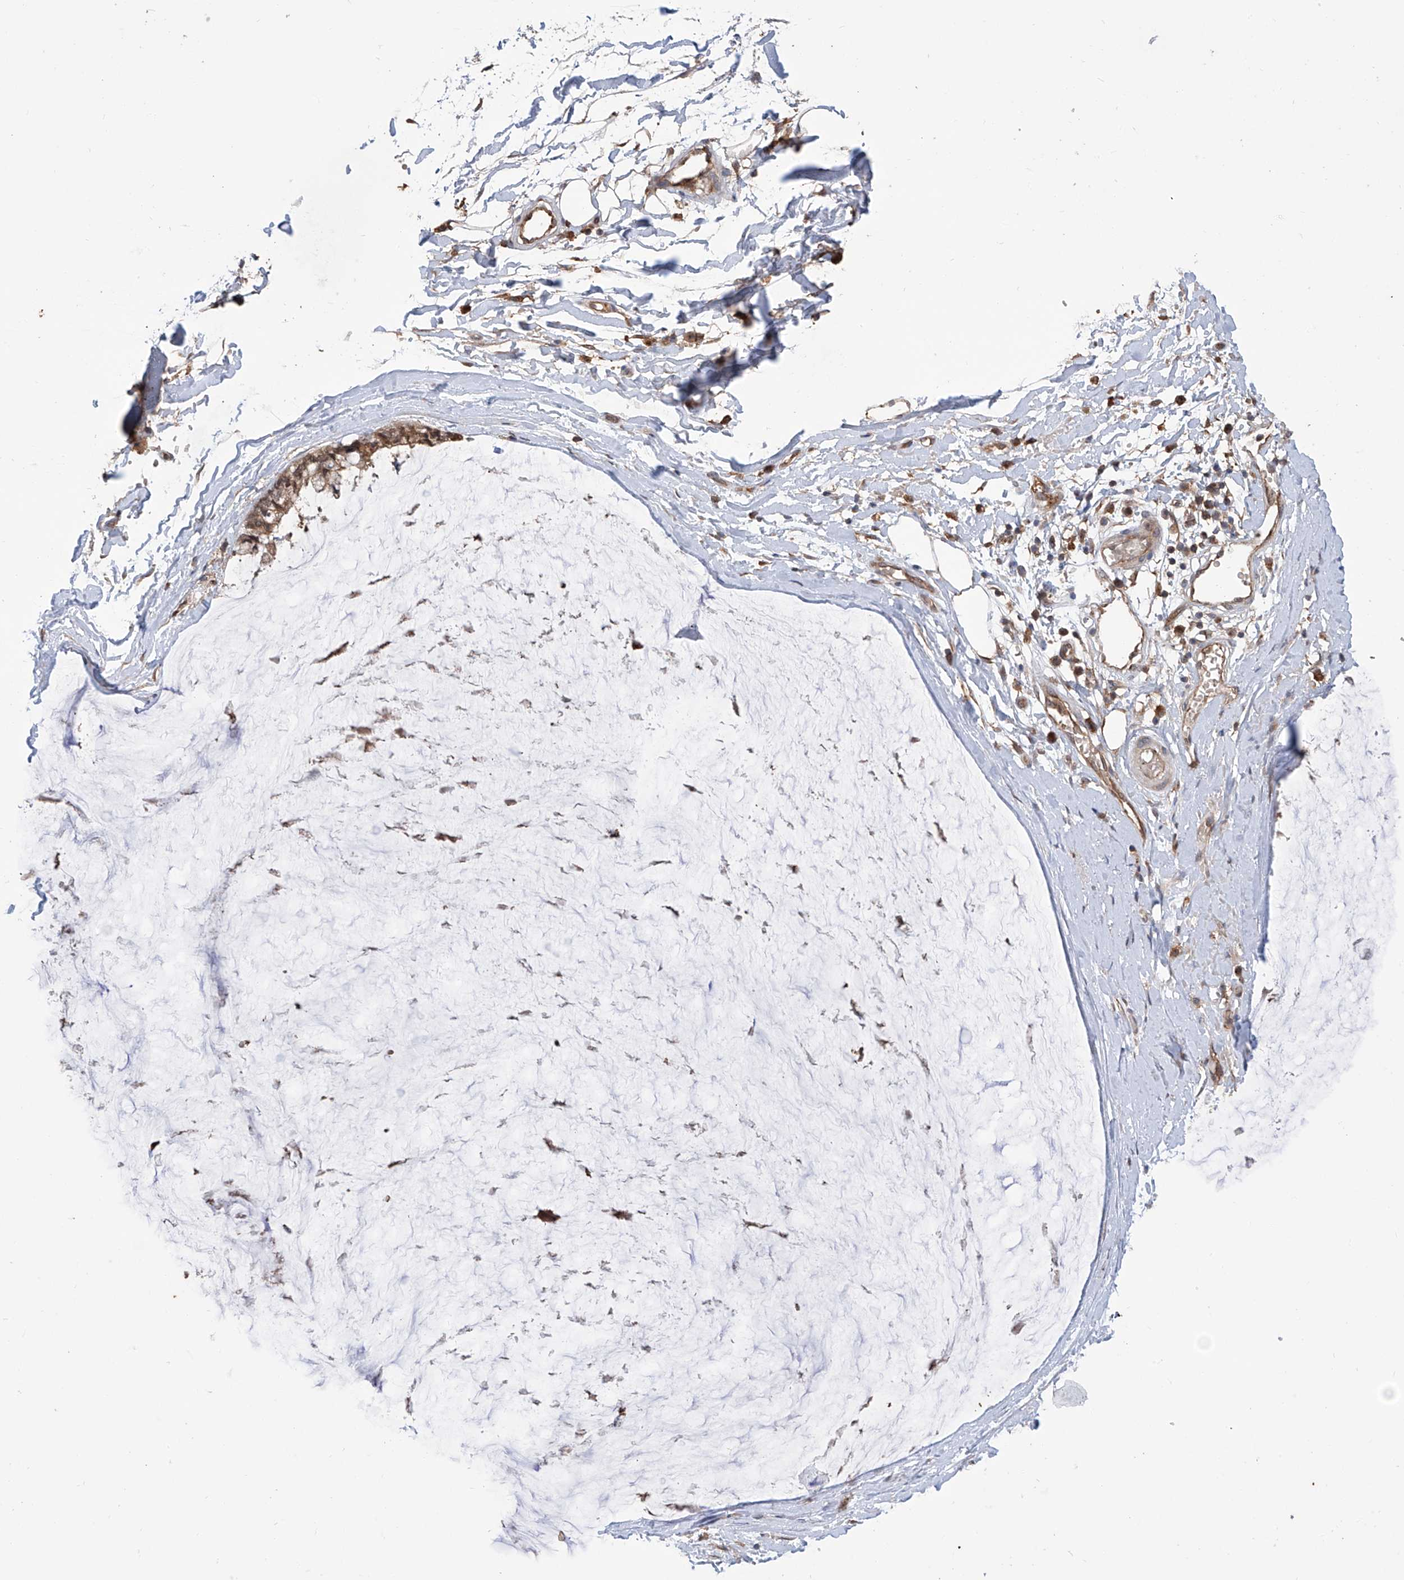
{"staining": {"intensity": "moderate", "quantity": ">75%", "location": "cytoplasmic/membranous,nuclear"}, "tissue": "ovarian cancer", "cell_type": "Tumor cells", "image_type": "cancer", "snomed": [{"axis": "morphology", "description": "Cystadenocarcinoma, mucinous, NOS"}, {"axis": "topography", "description": "Ovary"}], "caption": "IHC of human ovarian cancer (mucinous cystadenocarcinoma) displays medium levels of moderate cytoplasmic/membranous and nuclear positivity in about >75% of tumor cells.", "gene": "HOXC8", "patient": {"sex": "female", "age": 39}}